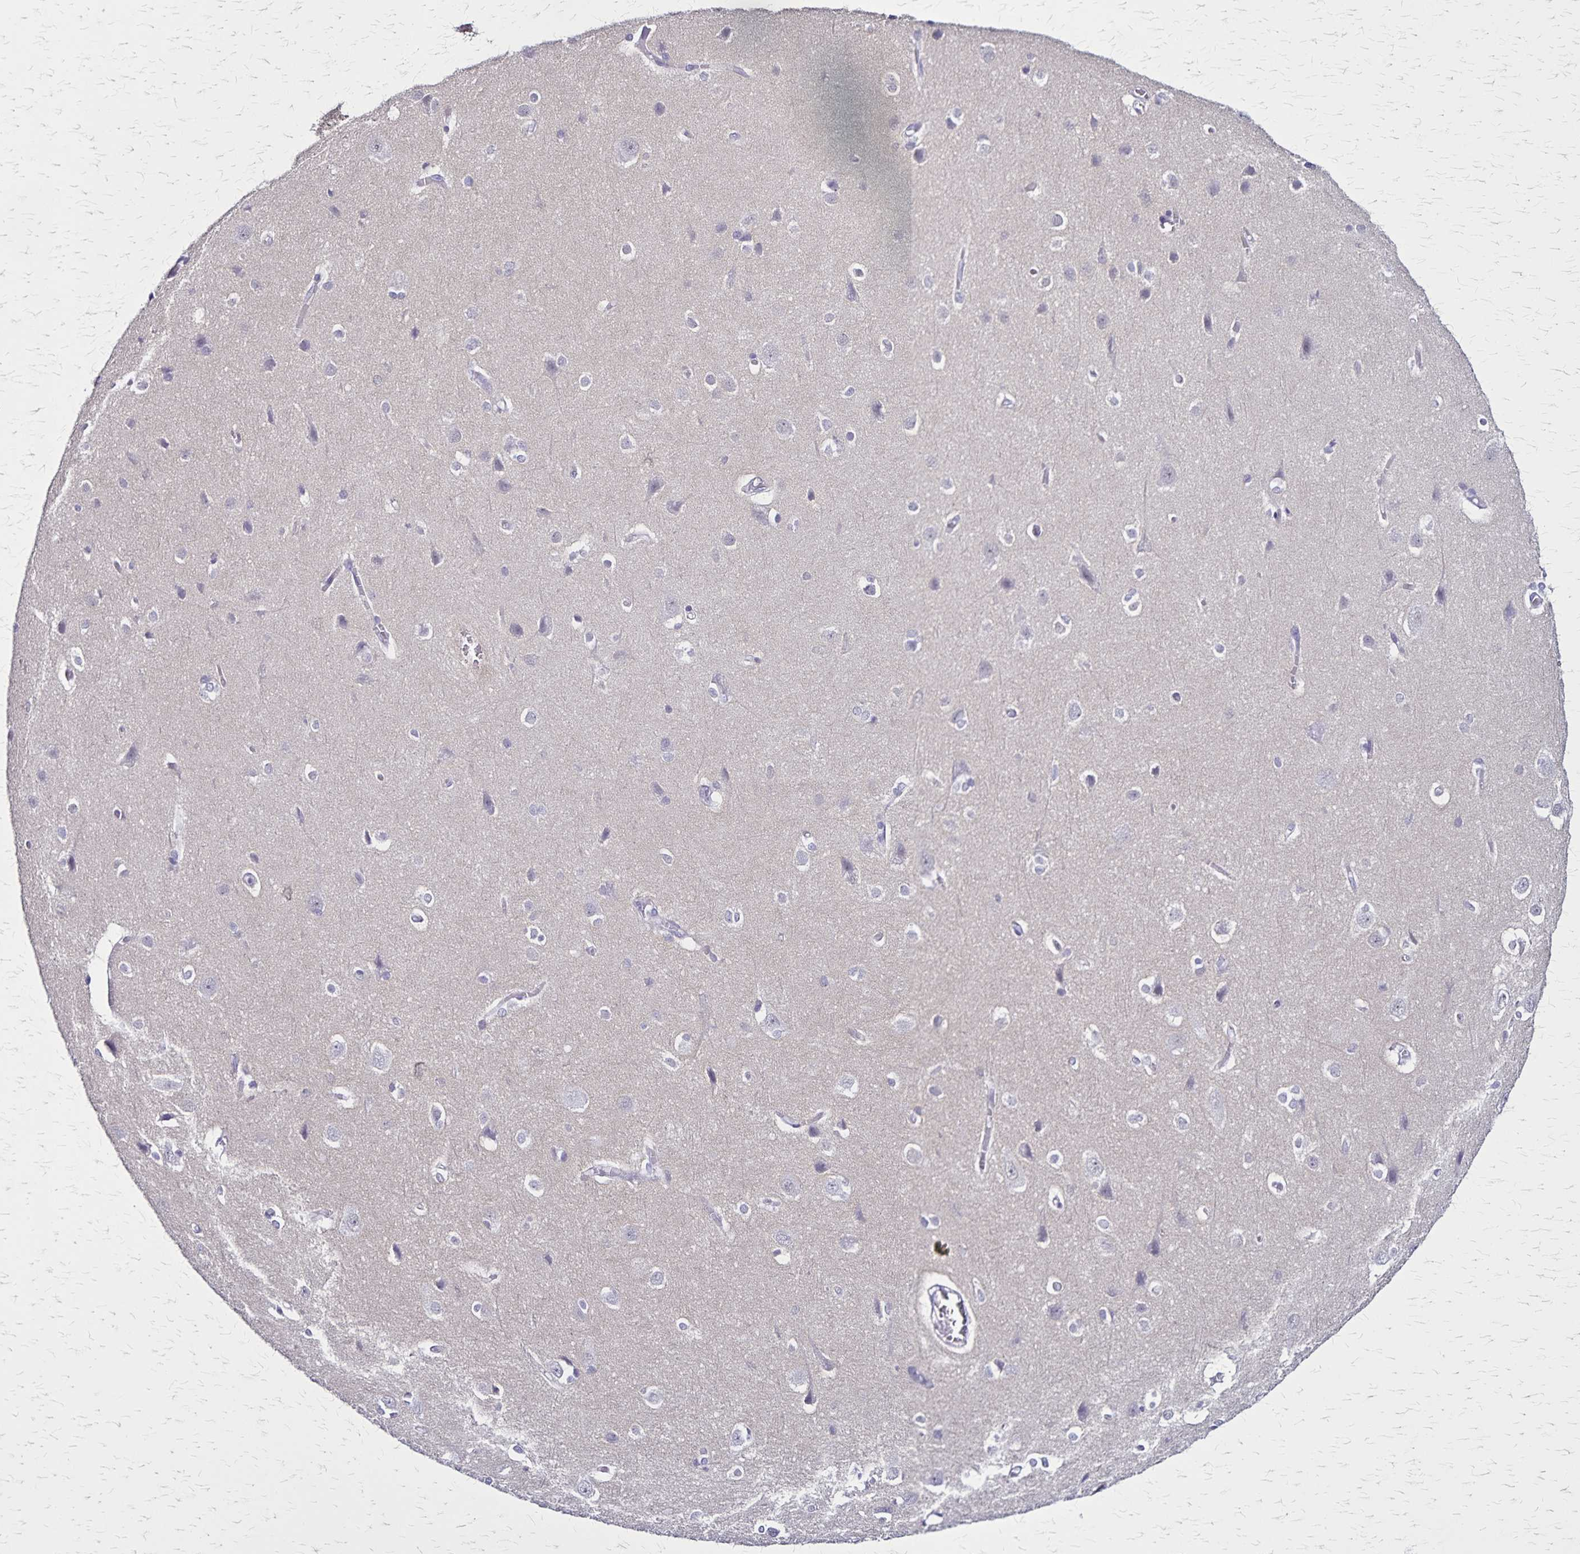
{"staining": {"intensity": "negative", "quantity": "none", "location": "none"}, "tissue": "cerebral cortex", "cell_type": "Endothelial cells", "image_type": "normal", "snomed": [{"axis": "morphology", "description": "Normal tissue, NOS"}, {"axis": "topography", "description": "Cerebral cortex"}], "caption": "Human cerebral cortex stained for a protein using immunohistochemistry (IHC) exhibits no expression in endothelial cells.", "gene": "PLXNA4", "patient": {"sex": "male", "age": 37}}